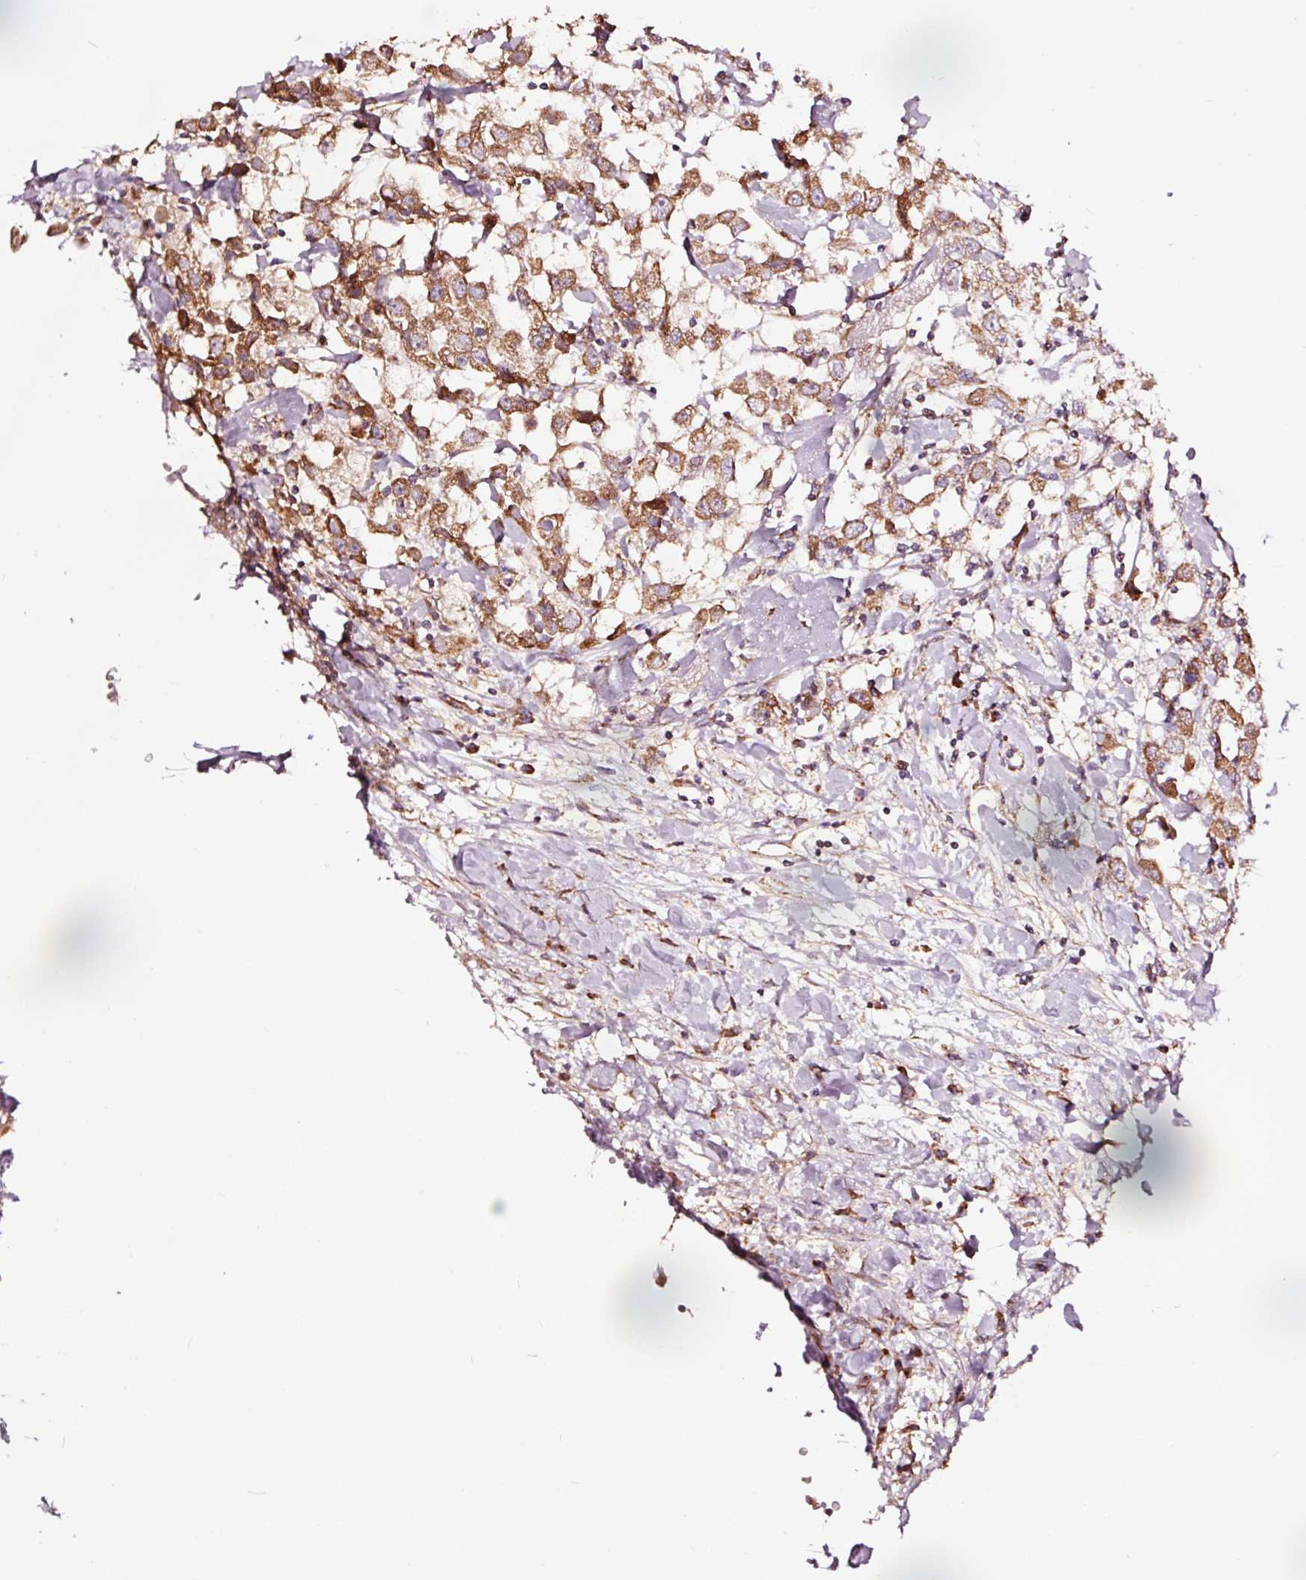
{"staining": {"intensity": "moderate", "quantity": ">75%", "location": "cytoplasmic/membranous"}, "tissue": "breast cancer", "cell_type": "Tumor cells", "image_type": "cancer", "snomed": [{"axis": "morphology", "description": "Duct carcinoma"}, {"axis": "topography", "description": "Breast"}], "caption": "IHC (DAB (3,3'-diaminobenzidine)) staining of human breast cancer reveals moderate cytoplasmic/membranous protein staining in approximately >75% of tumor cells. The staining was performed using DAB, with brown indicating positive protein expression. Nuclei are stained blue with hematoxylin.", "gene": "TPM1", "patient": {"sex": "female", "age": 61}}